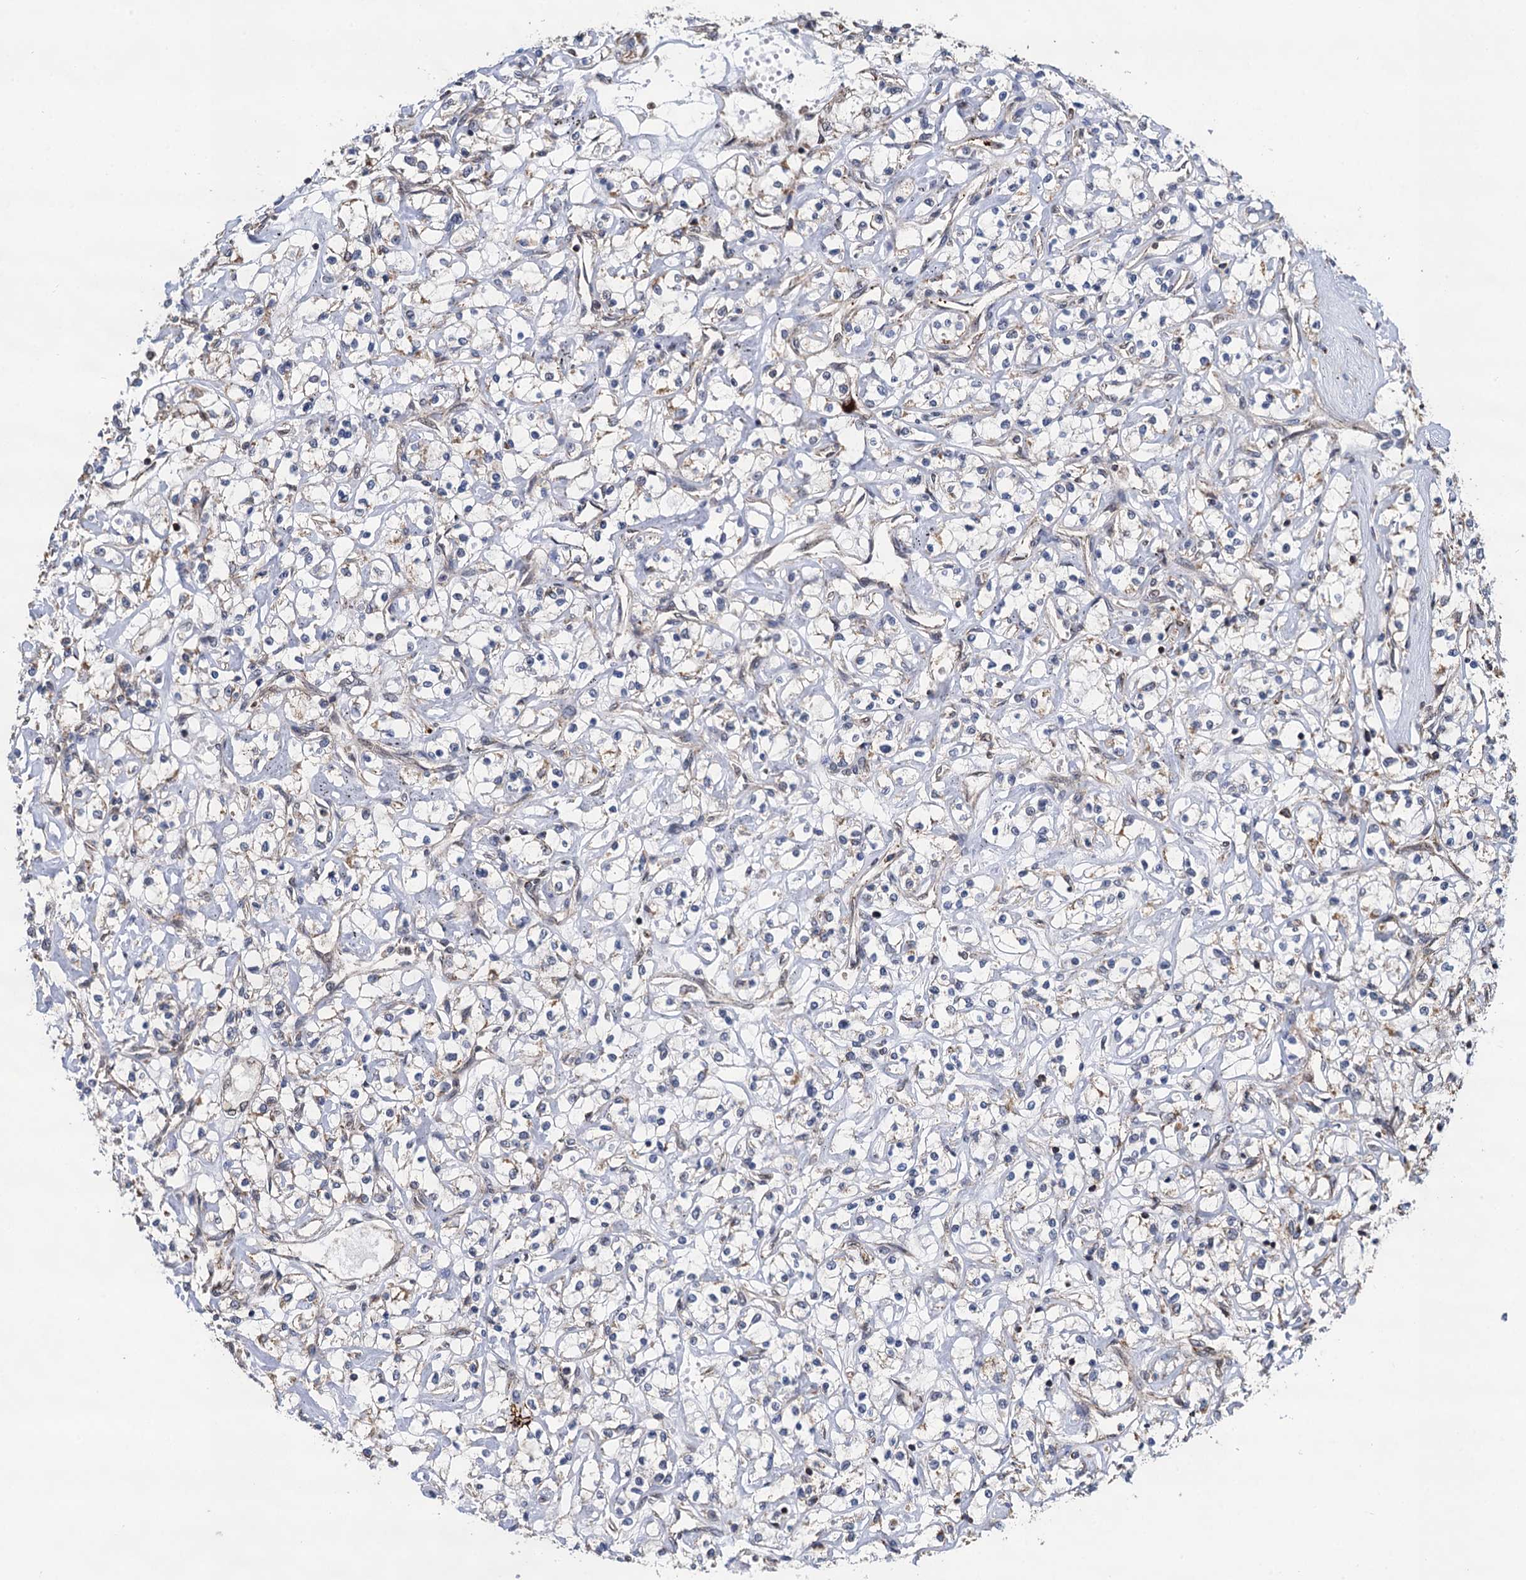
{"staining": {"intensity": "weak", "quantity": "25%-75%", "location": "cytoplasmic/membranous"}, "tissue": "renal cancer", "cell_type": "Tumor cells", "image_type": "cancer", "snomed": [{"axis": "morphology", "description": "Adenocarcinoma, NOS"}, {"axis": "topography", "description": "Kidney"}], "caption": "Human renal adenocarcinoma stained with a brown dye exhibits weak cytoplasmic/membranous positive expression in approximately 25%-75% of tumor cells.", "gene": "CMPK2", "patient": {"sex": "female", "age": 59}}